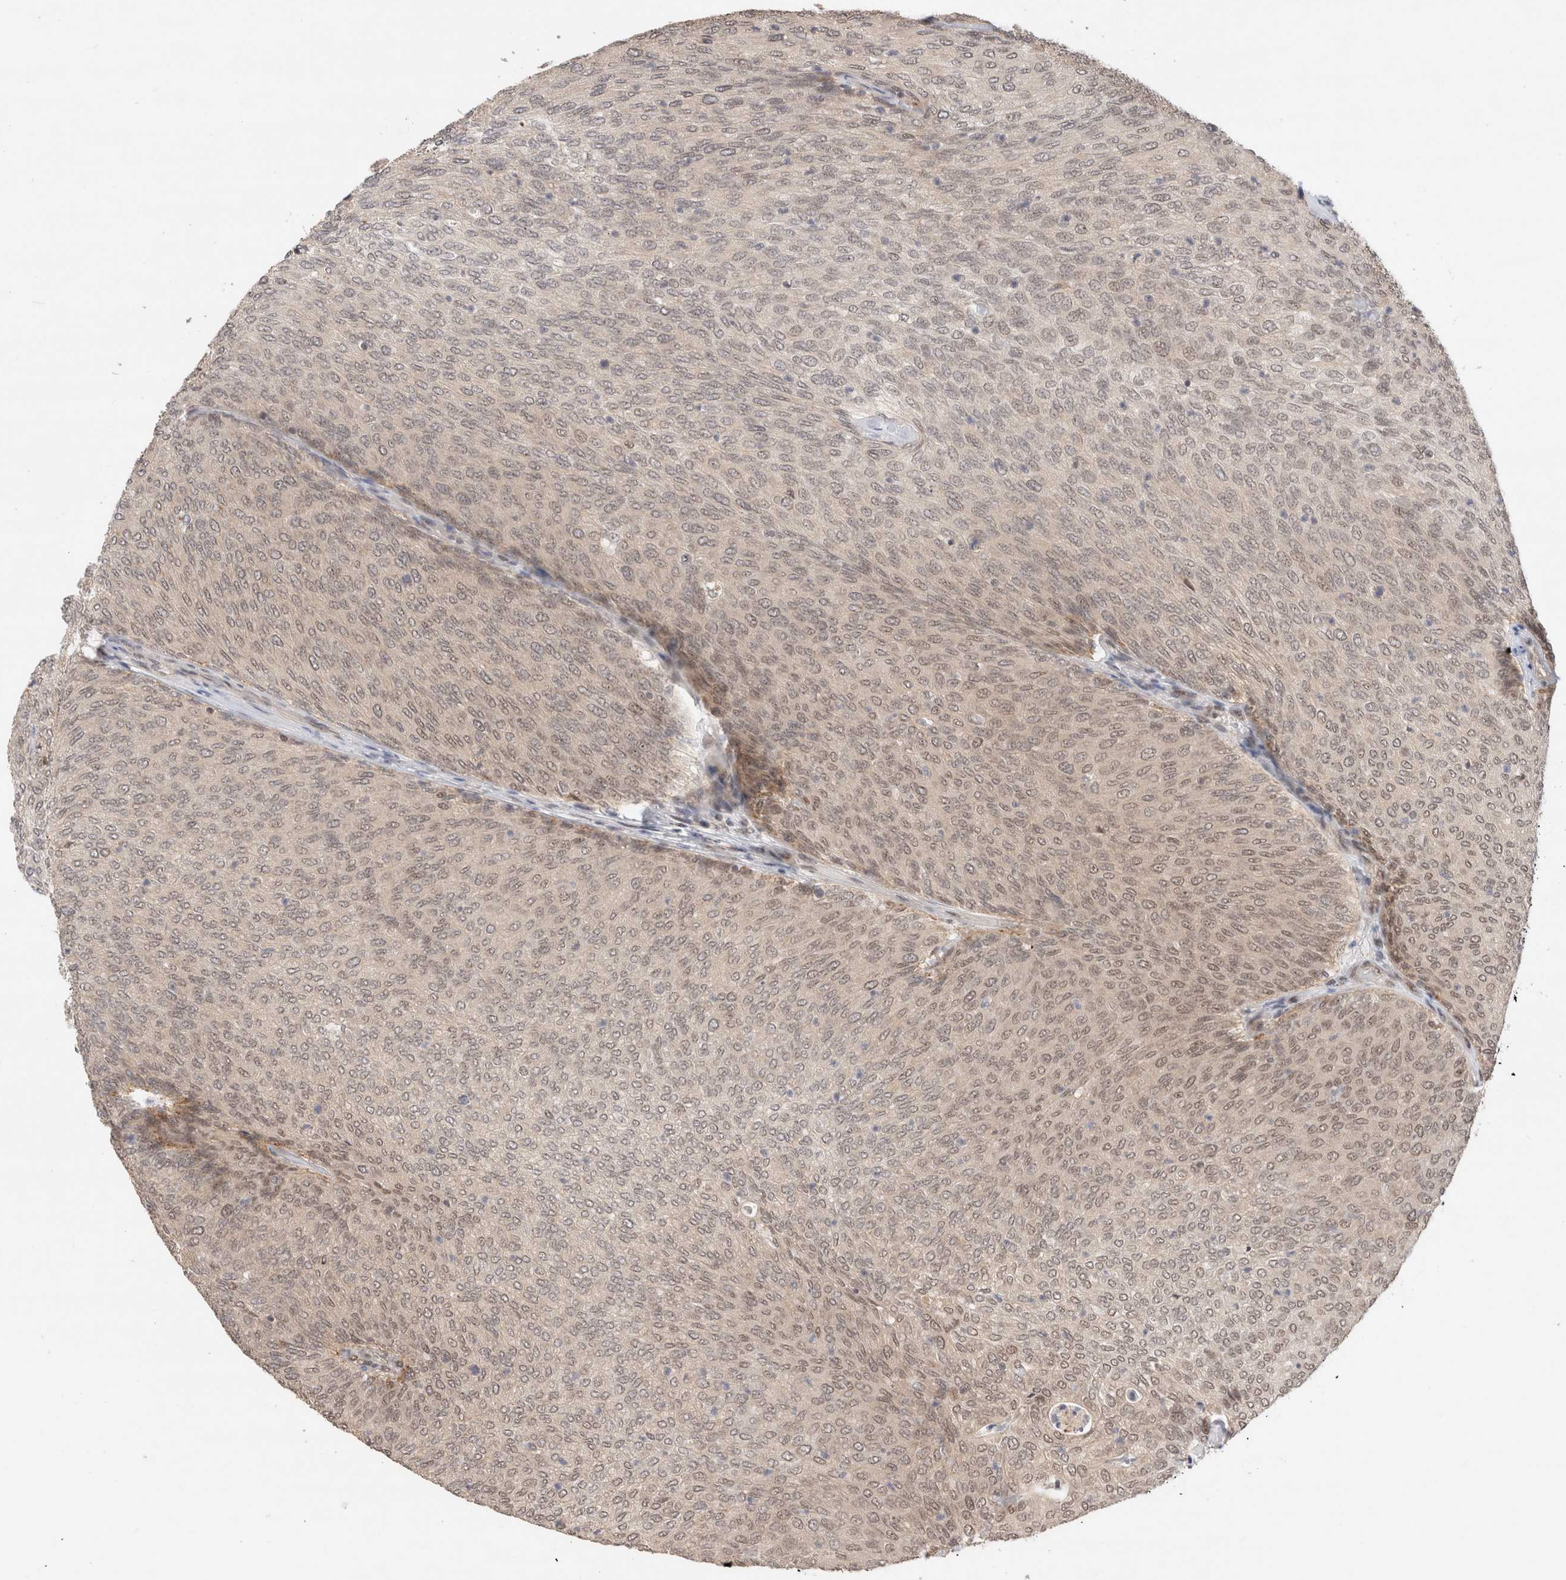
{"staining": {"intensity": "weak", "quantity": ">75%", "location": "nuclear"}, "tissue": "urothelial cancer", "cell_type": "Tumor cells", "image_type": "cancer", "snomed": [{"axis": "morphology", "description": "Urothelial carcinoma, Low grade"}, {"axis": "topography", "description": "Urinary bladder"}], "caption": "Protein staining of urothelial carcinoma (low-grade) tissue exhibits weak nuclear positivity in about >75% of tumor cells. (IHC, brightfield microscopy, high magnification).", "gene": "MPHOSPH6", "patient": {"sex": "female", "age": 79}}